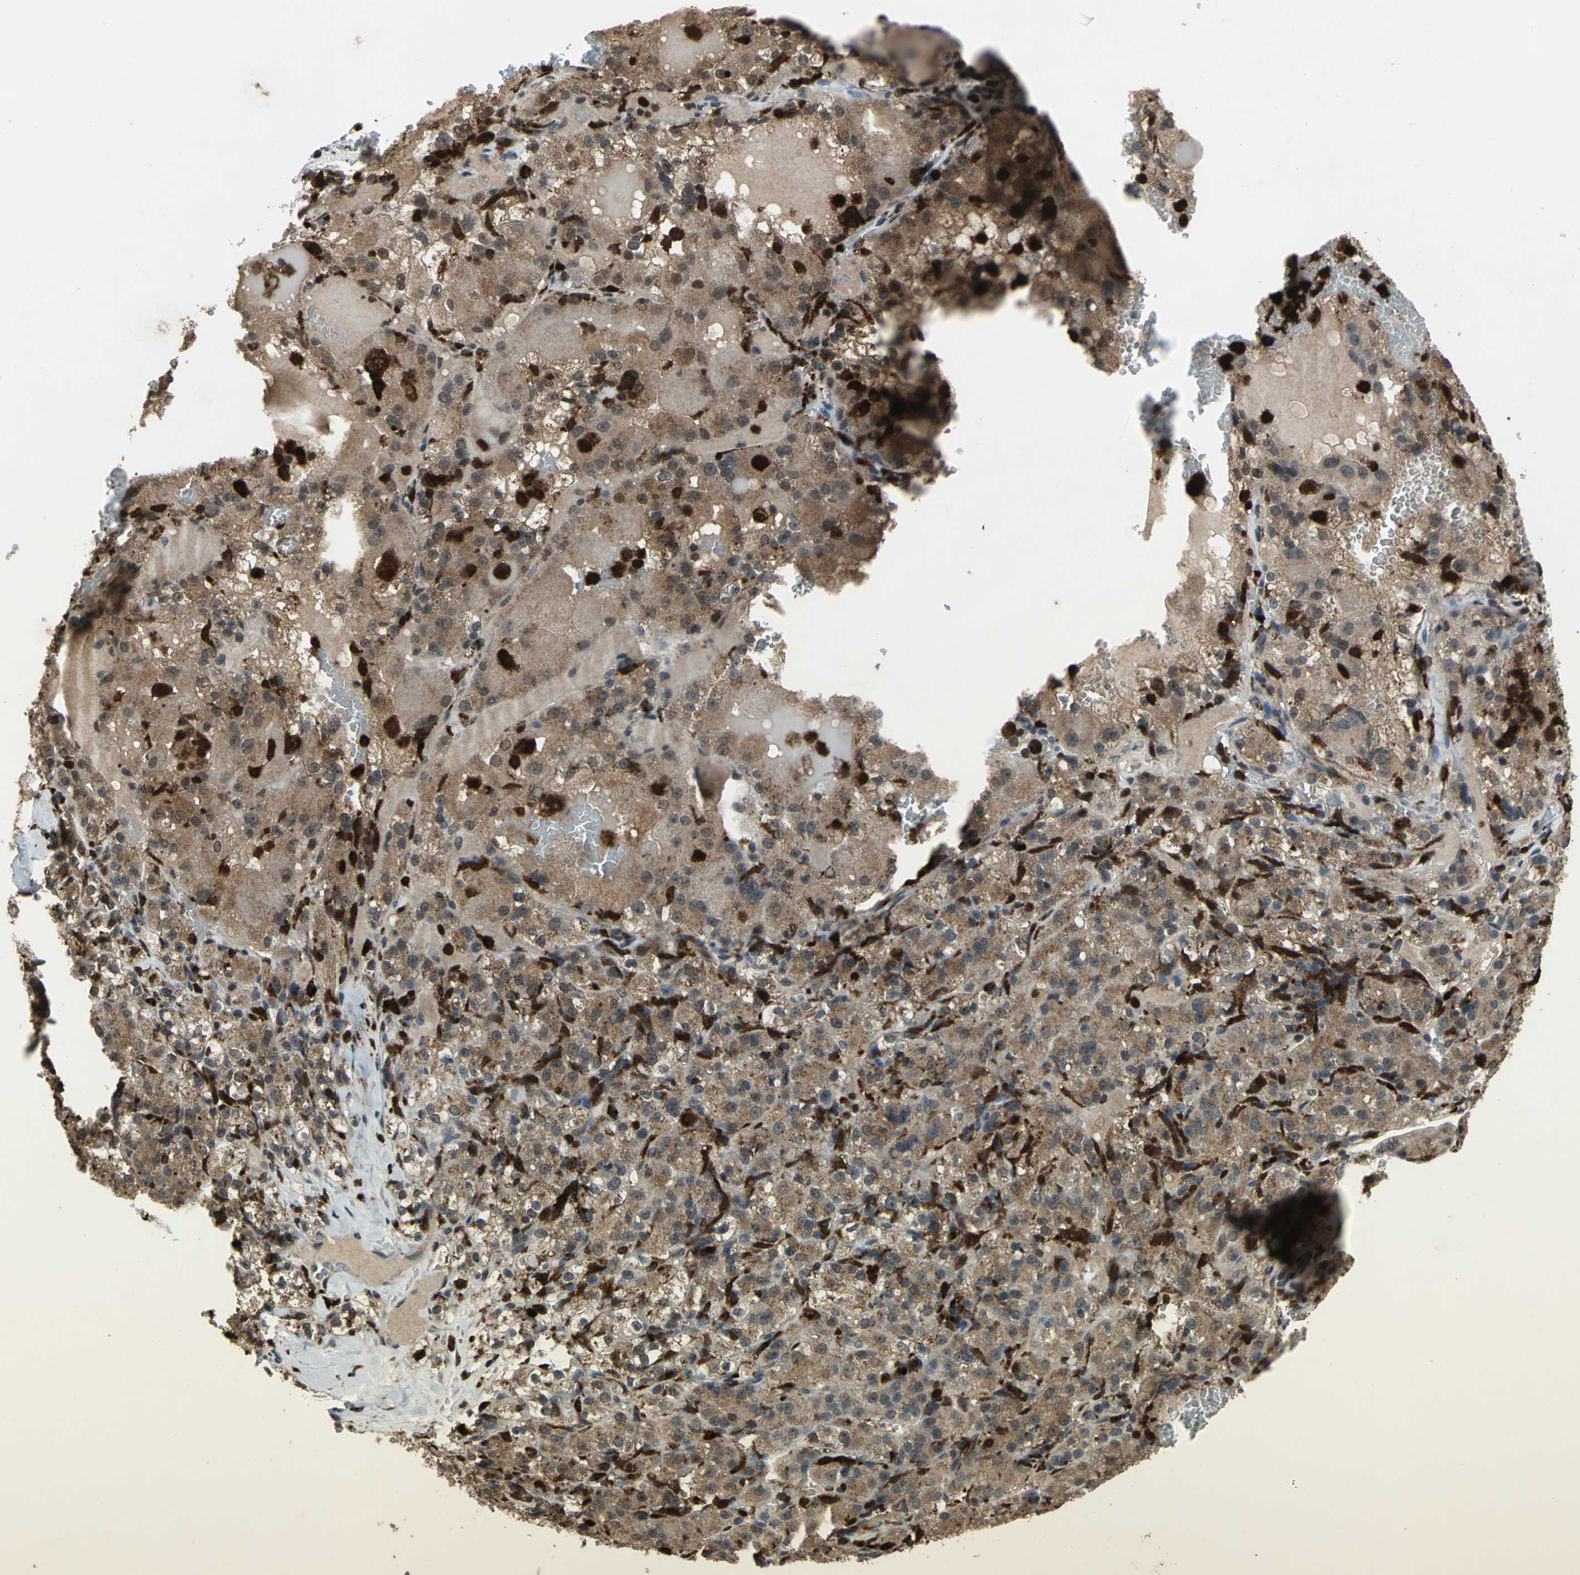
{"staining": {"intensity": "strong", "quantity": ">75%", "location": "cytoplasmic/membranous"}, "tissue": "renal cancer", "cell_type": "Tumor cells", "image_type": "cancer", "snomed": [{"axis": "morphology", "description": "Normal tissue, NOS"}, {"axis": "morphology", "description": "Adenocarcinoma, NOS"}, {"axis": "topography", "description": "Kidney"}], "caption": "Renal cancer (adenocarcinoma) stained for a protein demonstrates strong cytoplasmic/membranous positivity in tumor cells.", "gene": "PYCARD", "patient": {"sex": "male", "age": 61}}